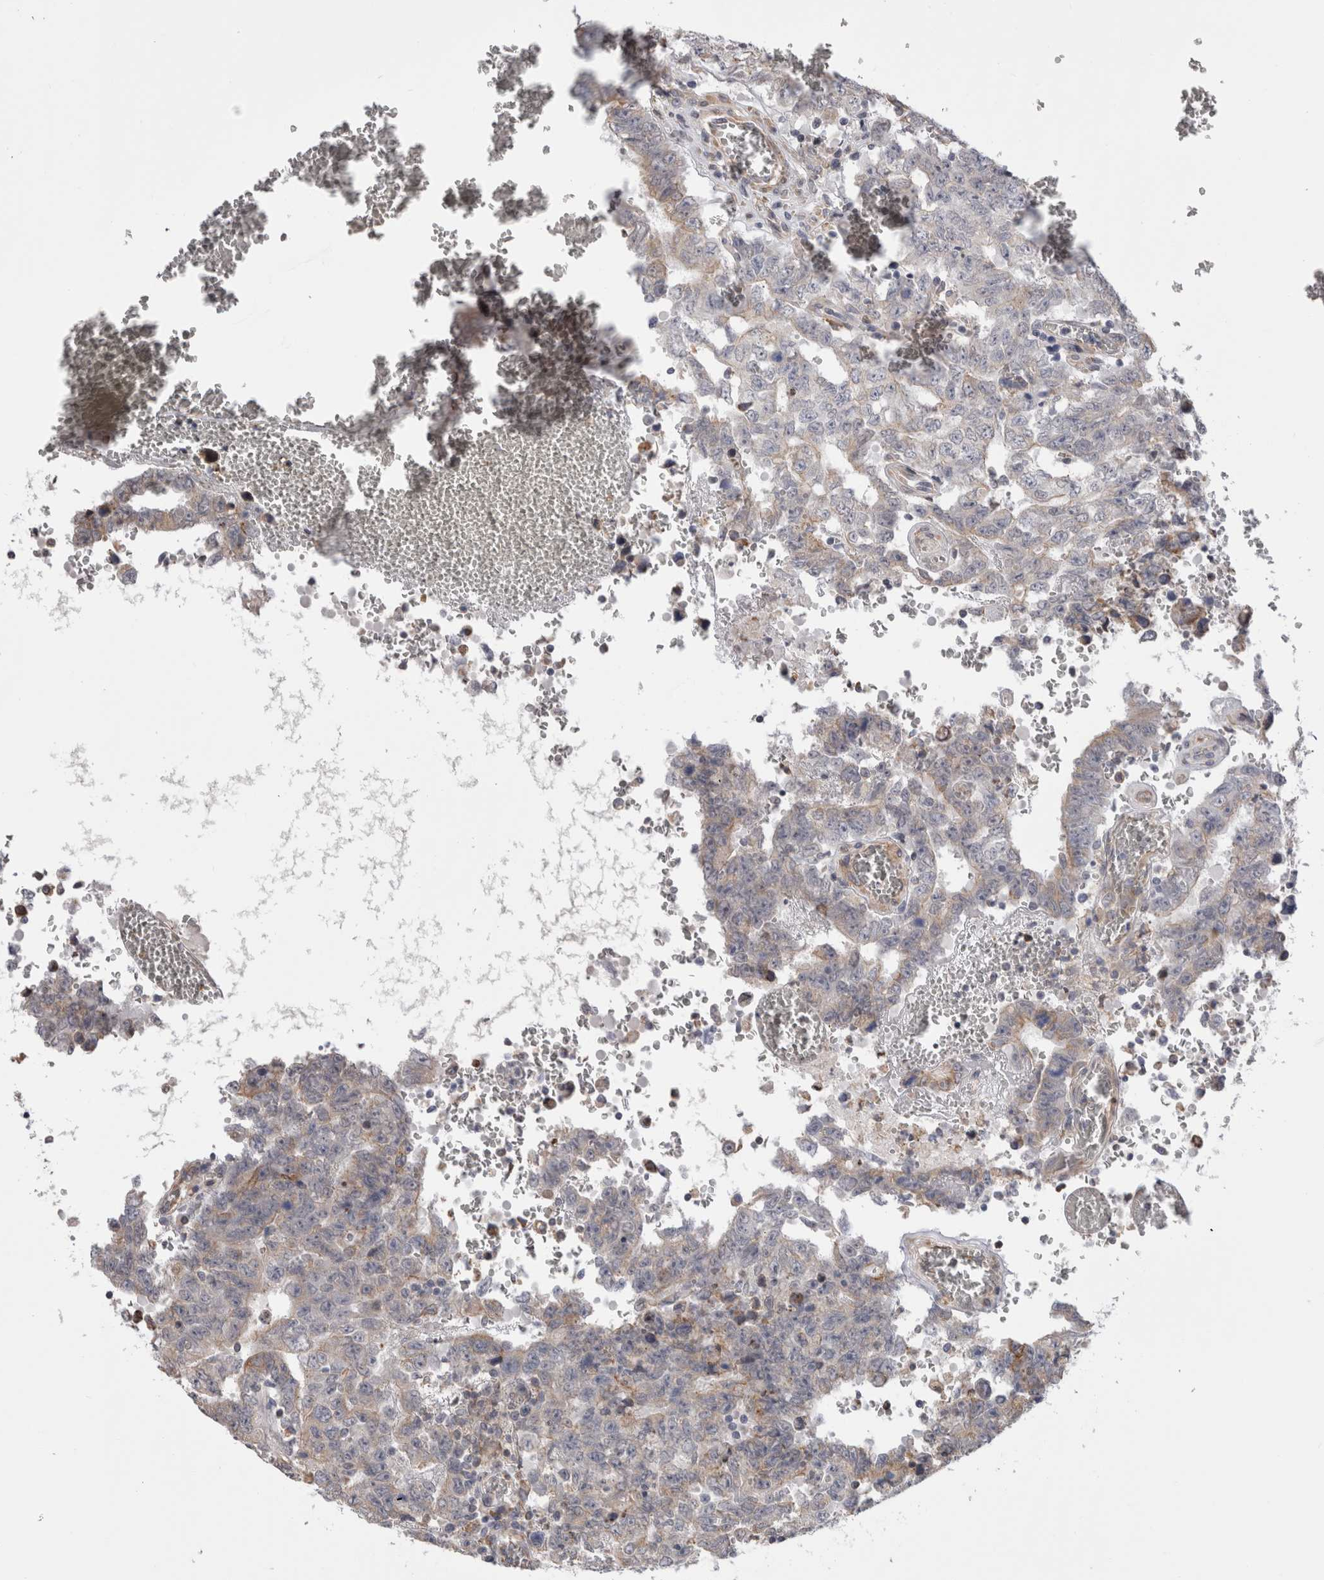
{"staining": {"intensity": "negative", "quantity": "none", "location": "none"}, "tissue": "testis cancer", "cell_type": "Tumor cells", "image_type": "cancer", "snomed": [{"axis": "morphology", "description": "Carcinoma, Embryonal, NOS"}, {"axis": "topography", "description": "Testis"}], "caption": "Immunohistochemistry (IHC) of embryonal carcinoma (testis) shows no expression in tumor cells. The staining is performed using DAB (3,3'-diaminobenzidine) brown chromogen with nuclei counter-stained in using hematoxylin.", "gene": "SMAP2", "patient": {"sex": "male", "age": 26}}